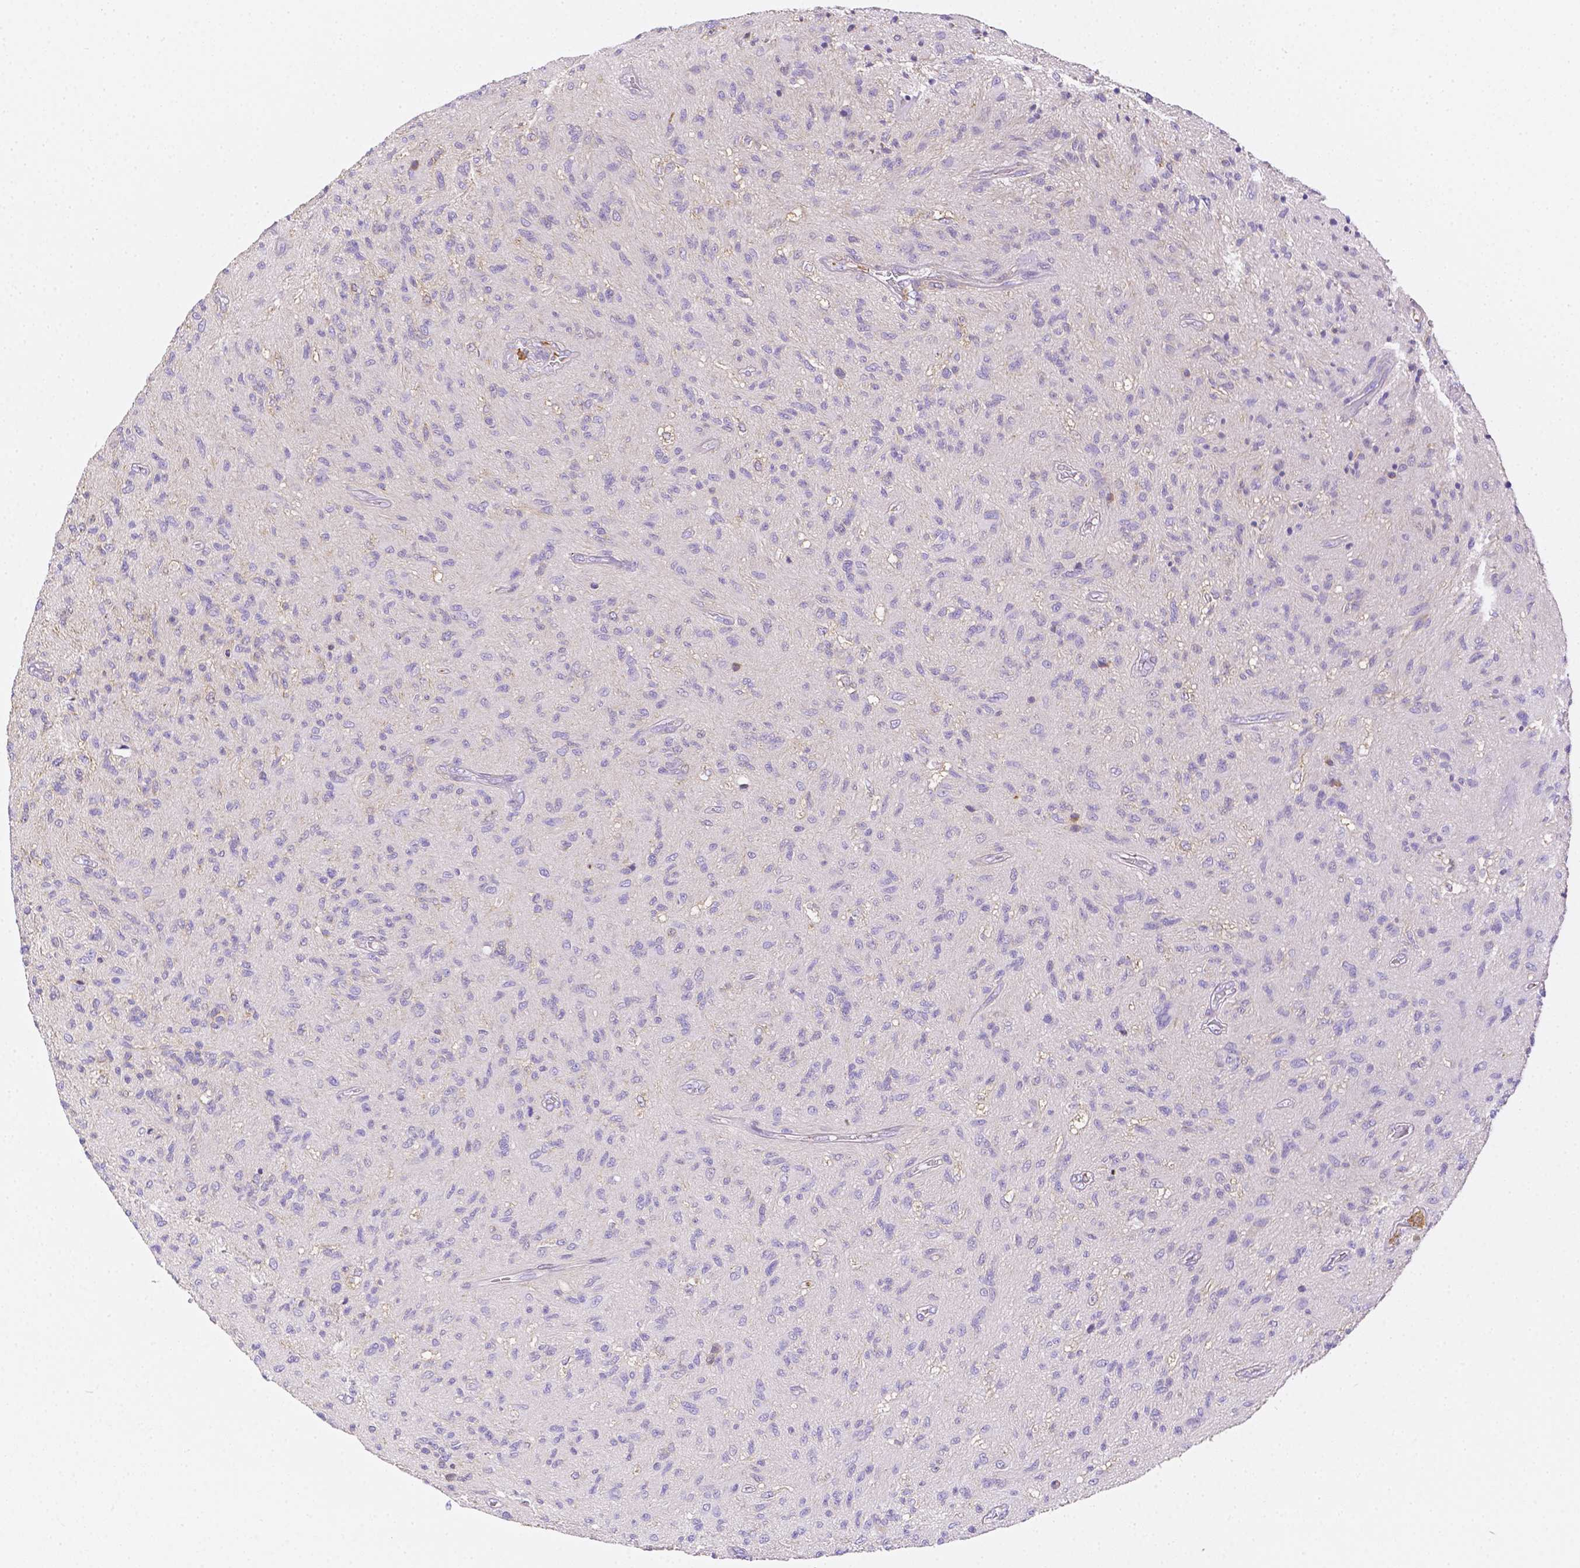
{"staining": {"intensity": "negative", "quantity": "none", "location": "none"}, "tissue": "glioma", "cell_type": "Tumor cells", "image_type": "cancer", "snomed": [{"axis": "morphology", "description": "Glioma, malignant, High grade"}, {"axis": "topography", "description": "Brain"}], "caption": "Tumor cells are negative for brown protein staining in glioma.", "gene": "ASAH2", "patient": {"sex": "male", "age": 54}}